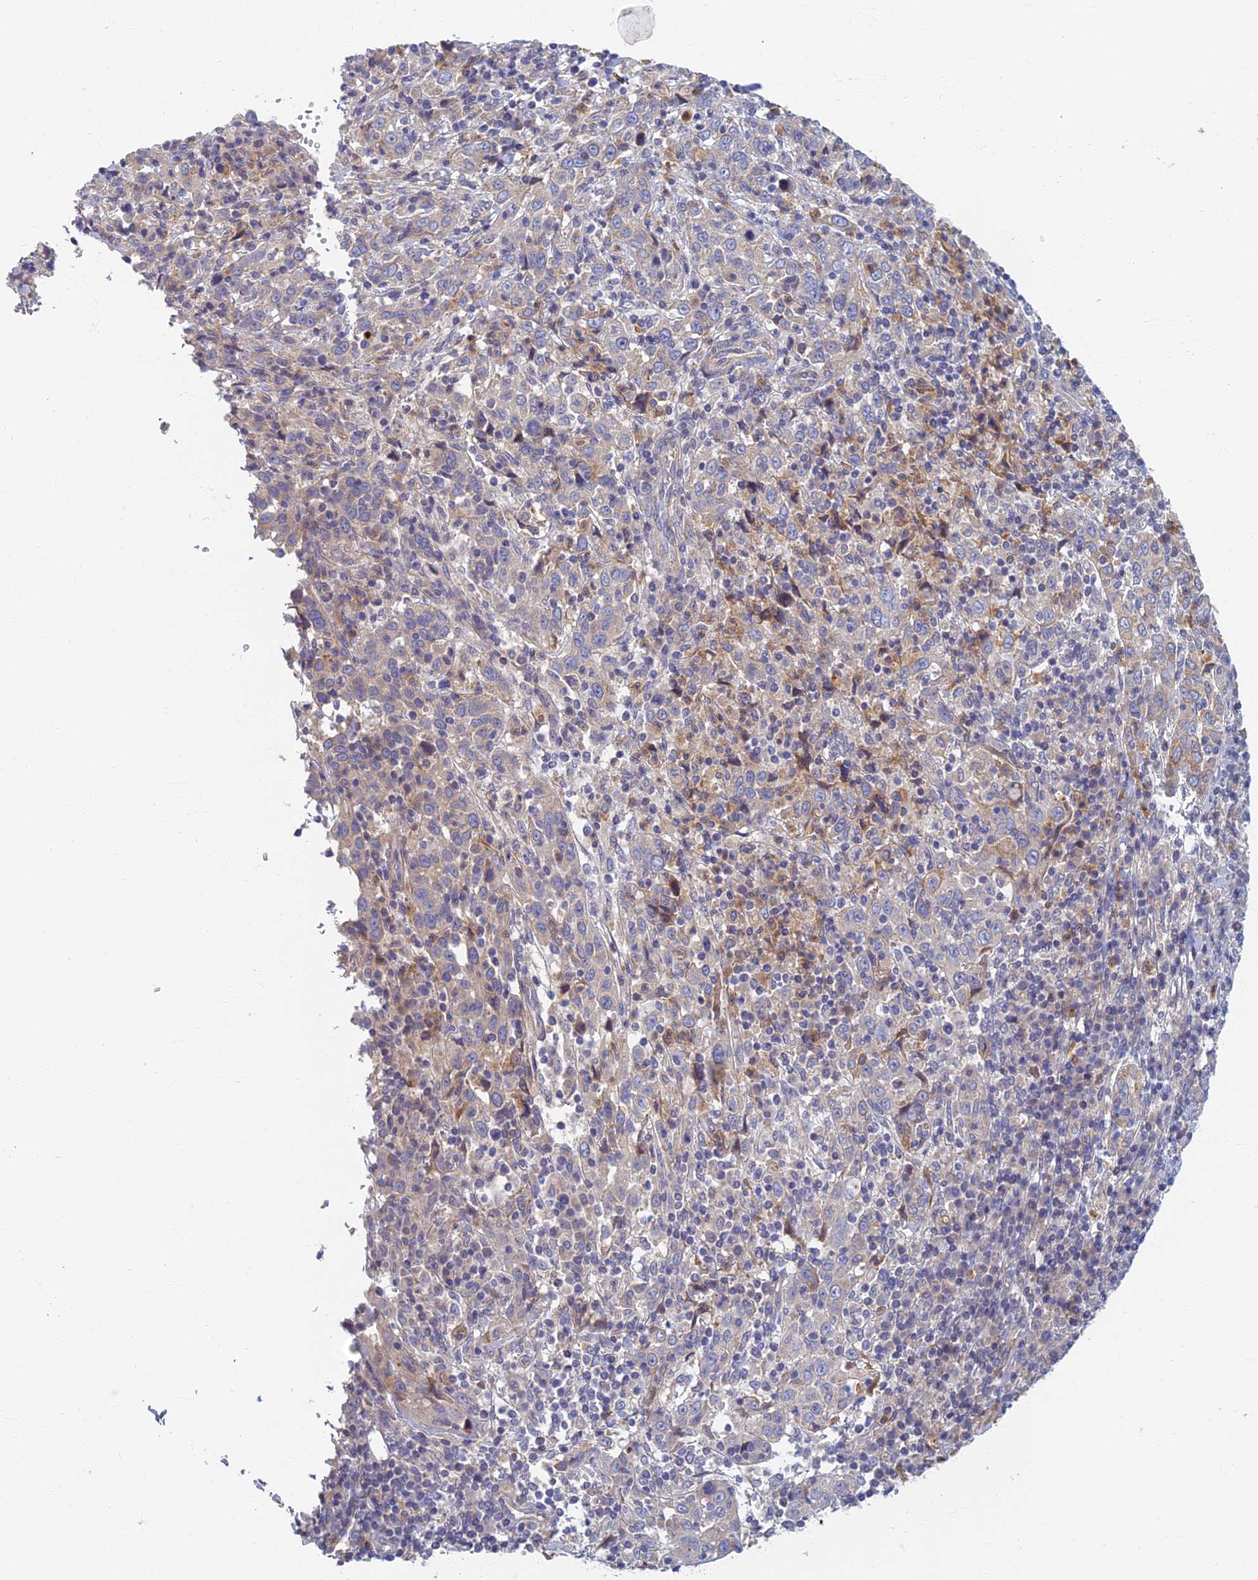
{"staining": {"intensity": "moderate", "quantity": "<25%", "location": "cytoplasmic/membranous"}, "tissue": "cervical cancer", "cell_type": "Tumor cells", "image_type": "cancer", "snomed": [{"axis": "morphology", "description": "Squamous cell carcinoma, NOS"}, {"axis": "topography", "description": "Cervix"}], "caption": "Brown immunohistochemical staining in cervical cancer shows moderate cytoplasmic/membranous positivity in about <25% of tumor cells.", "gene": "SOGA1", "patient": {"sex": "female", "age": 46}}